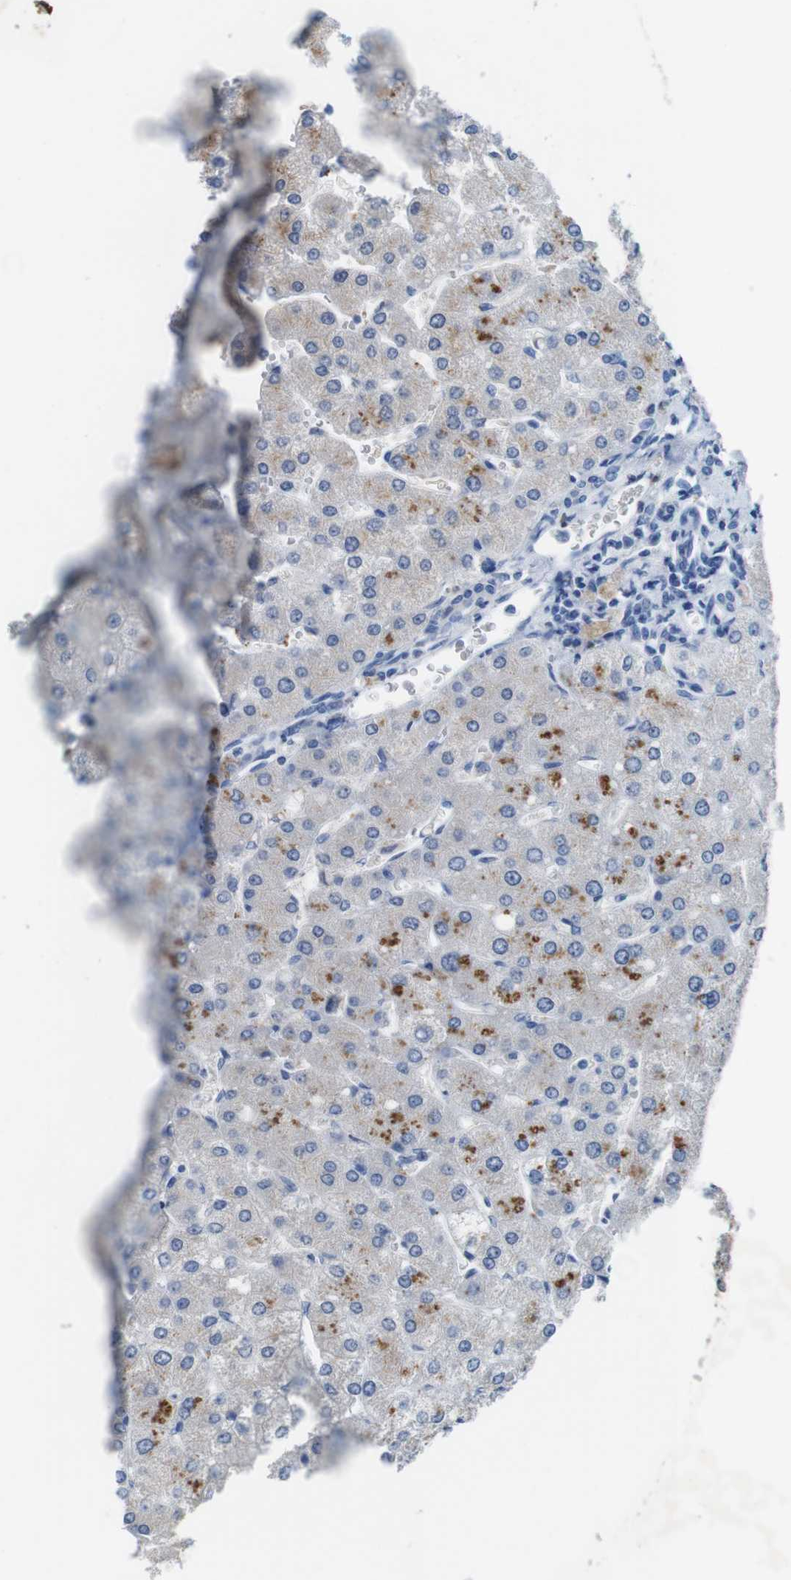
{"staining": {"intensity": "negative", "quantity": "none", "location": "none"}, "tissue": "liver", "cell_type": "Cholangiocytes", "image_type": "normal", "snomed": [{"axis": "morphology", "description": "Normal tissue, NOS"}, {"axis": "topography", "description": "Liver"}], "caption": "Photomicrograph shows no protein expression in cholangiocytes of benign liver. The staining is performed using DAB (3,3'-diaminobenzidine) brown chromogen with nuclei counter-stained in using hematoxylin.", "gene": "SLC2A8", "patient": {"sex": "male", "age": 55}}